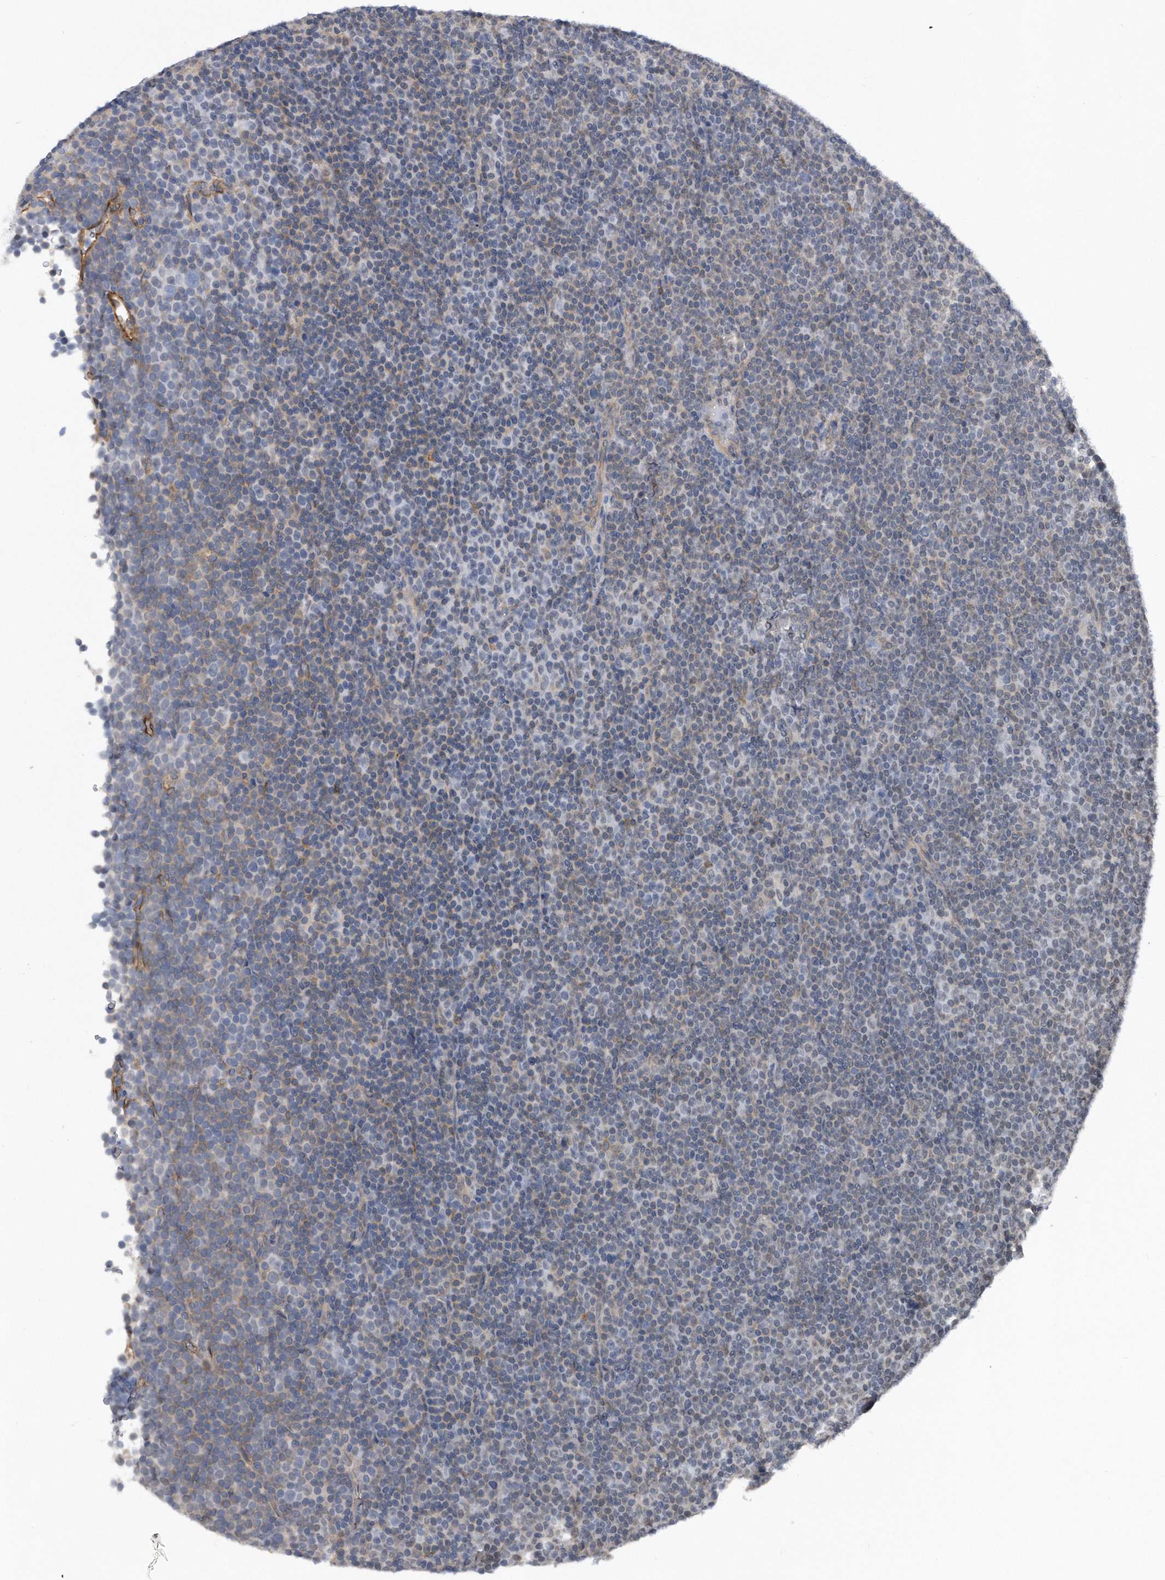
{"staining": {"intensity": "negative", "quantity": "none", "location": "none"}, "tissue": "lymphoma", "cell_type": "Tumor cells", "image_type": "cancer", "snomed": [{"axis": "morphology", "description": "Malignant lymphoma, non-Hodgkin's type, Low grade"}, {"axis": "topography", "description": "Lymph node"}], "caption": "This is an immunohistochemistry micrograph of human low-grade malignant lymphoma, non-Hodgkin's type. There is no positivity in tumor cells.", "gene": "TP53INP1", "patient": {"sex": "female", "age": 67}}